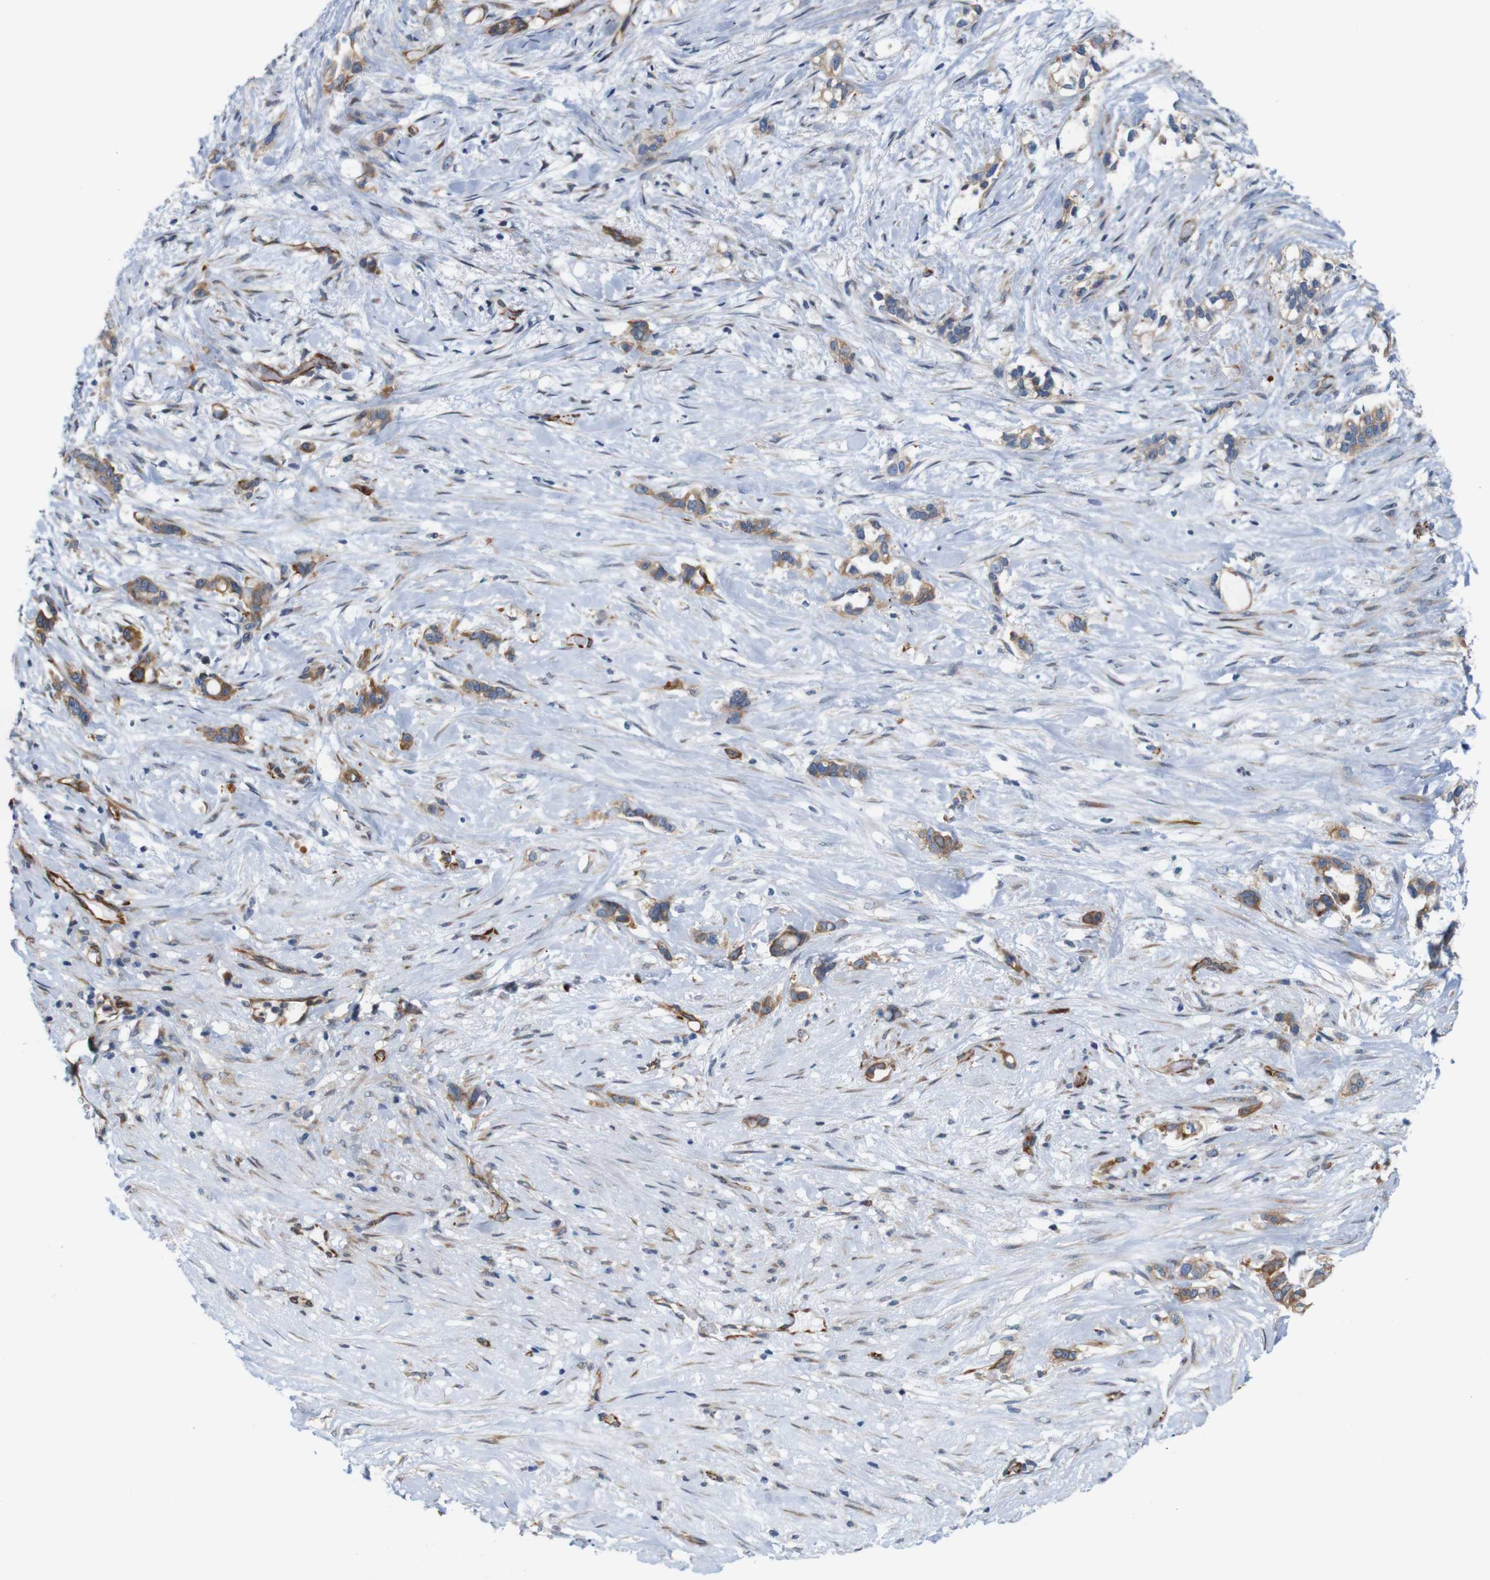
{"staining": {"intensity": "moderate", "quantity": ">75%", "location": "cytoplasmic/membranous"}, "tissue": "liver cancer", "cell_type": "Tumor cells", "image_type": "cancer", "snomed": [{"axis": "morphology", "description": "Cholangiocarcinoma"}, {"axis": "topography", "description": "Liver"}], "caption": "Human liver cancer stained with a brown dye demonstrates moderate cytoplasmic/membranous positive staining in about >75% of tumor cells.", "gene": "JPH1", "patient": {"sex": "female", "age": 65}}